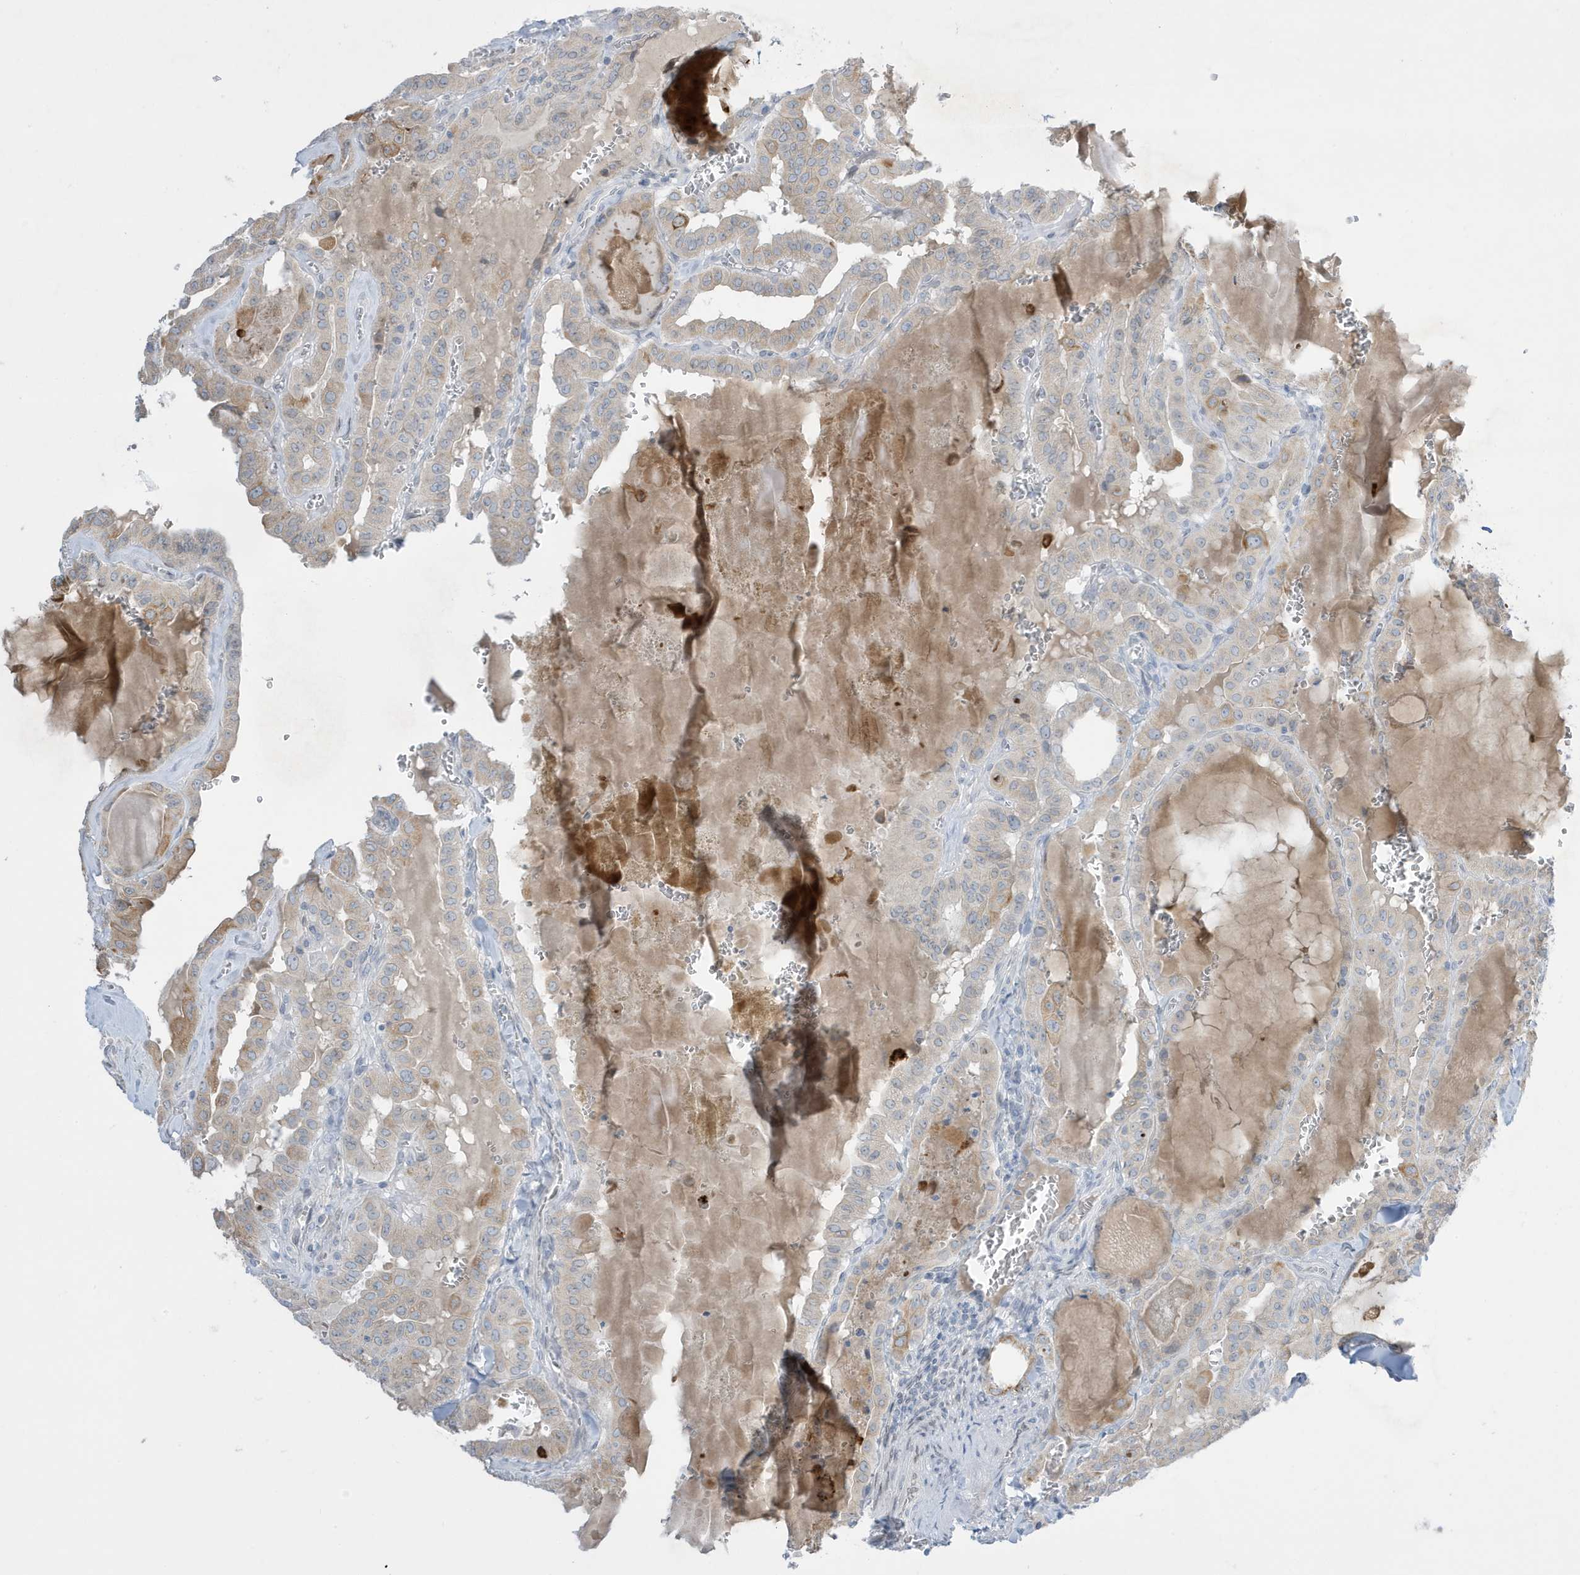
{"staining": {"intensity": "weak", "quantity": "<25%", "location": "cytoplasmic/membranous"}, "tissue": "thyroid cancer", "cell_type": "Tumor cells", "image_type": "cancer", "snomed": [{"axis": "morphology", "description": "Papillary adenocarcinoma, NOS"}, {"axis": "topography", "description": "Thyroid gland"}], "caption": "Photomicrograph shows no protein expression in tumor cells of thyroid papillary adenocarcinoma tissue.", "gene": "FNDC1", "patient": {"sex": "male", "age": 52}}